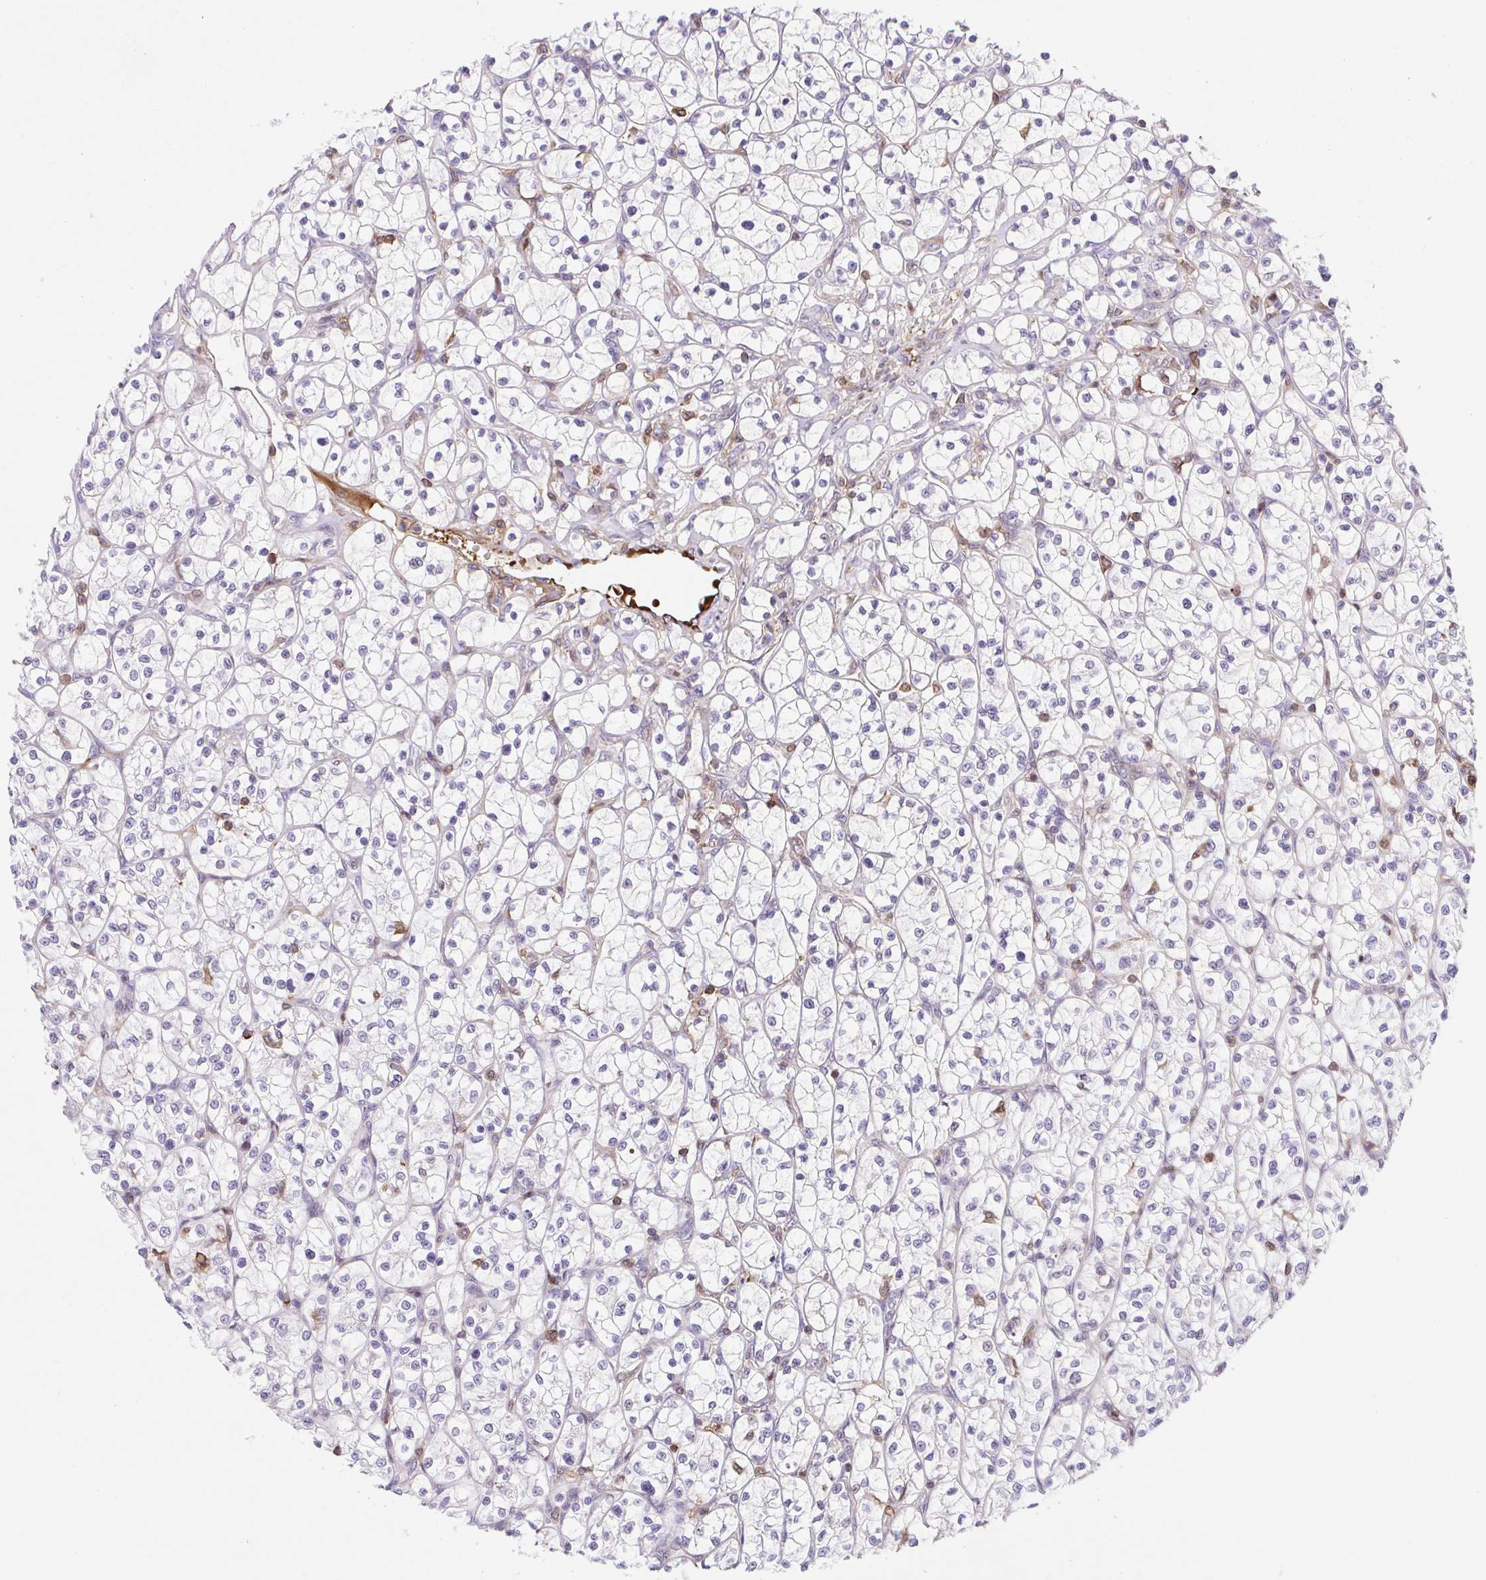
{"staining": {"intensity": "negative", "quantity": "none", "location": "none"}, "tissue": "renal cancer", "cell_type": "Tumor cells", "image_type": "cancer", "snomed": [{"axis": "morphology", "description": "Adenocarcinoma, NOS"}, {"axis": "topography", "description": "Kidney"}], "caption": "Tumor cells are negative for brown protein staining in renal adenocarcinoma. (Brightfield microscopy of DAB (3,3'-diaminobenzidine) immunohistochemistry (IHC) at high magnification).", "gene": "TPRG1", "patient": {"sex": "female", "age": 64}}